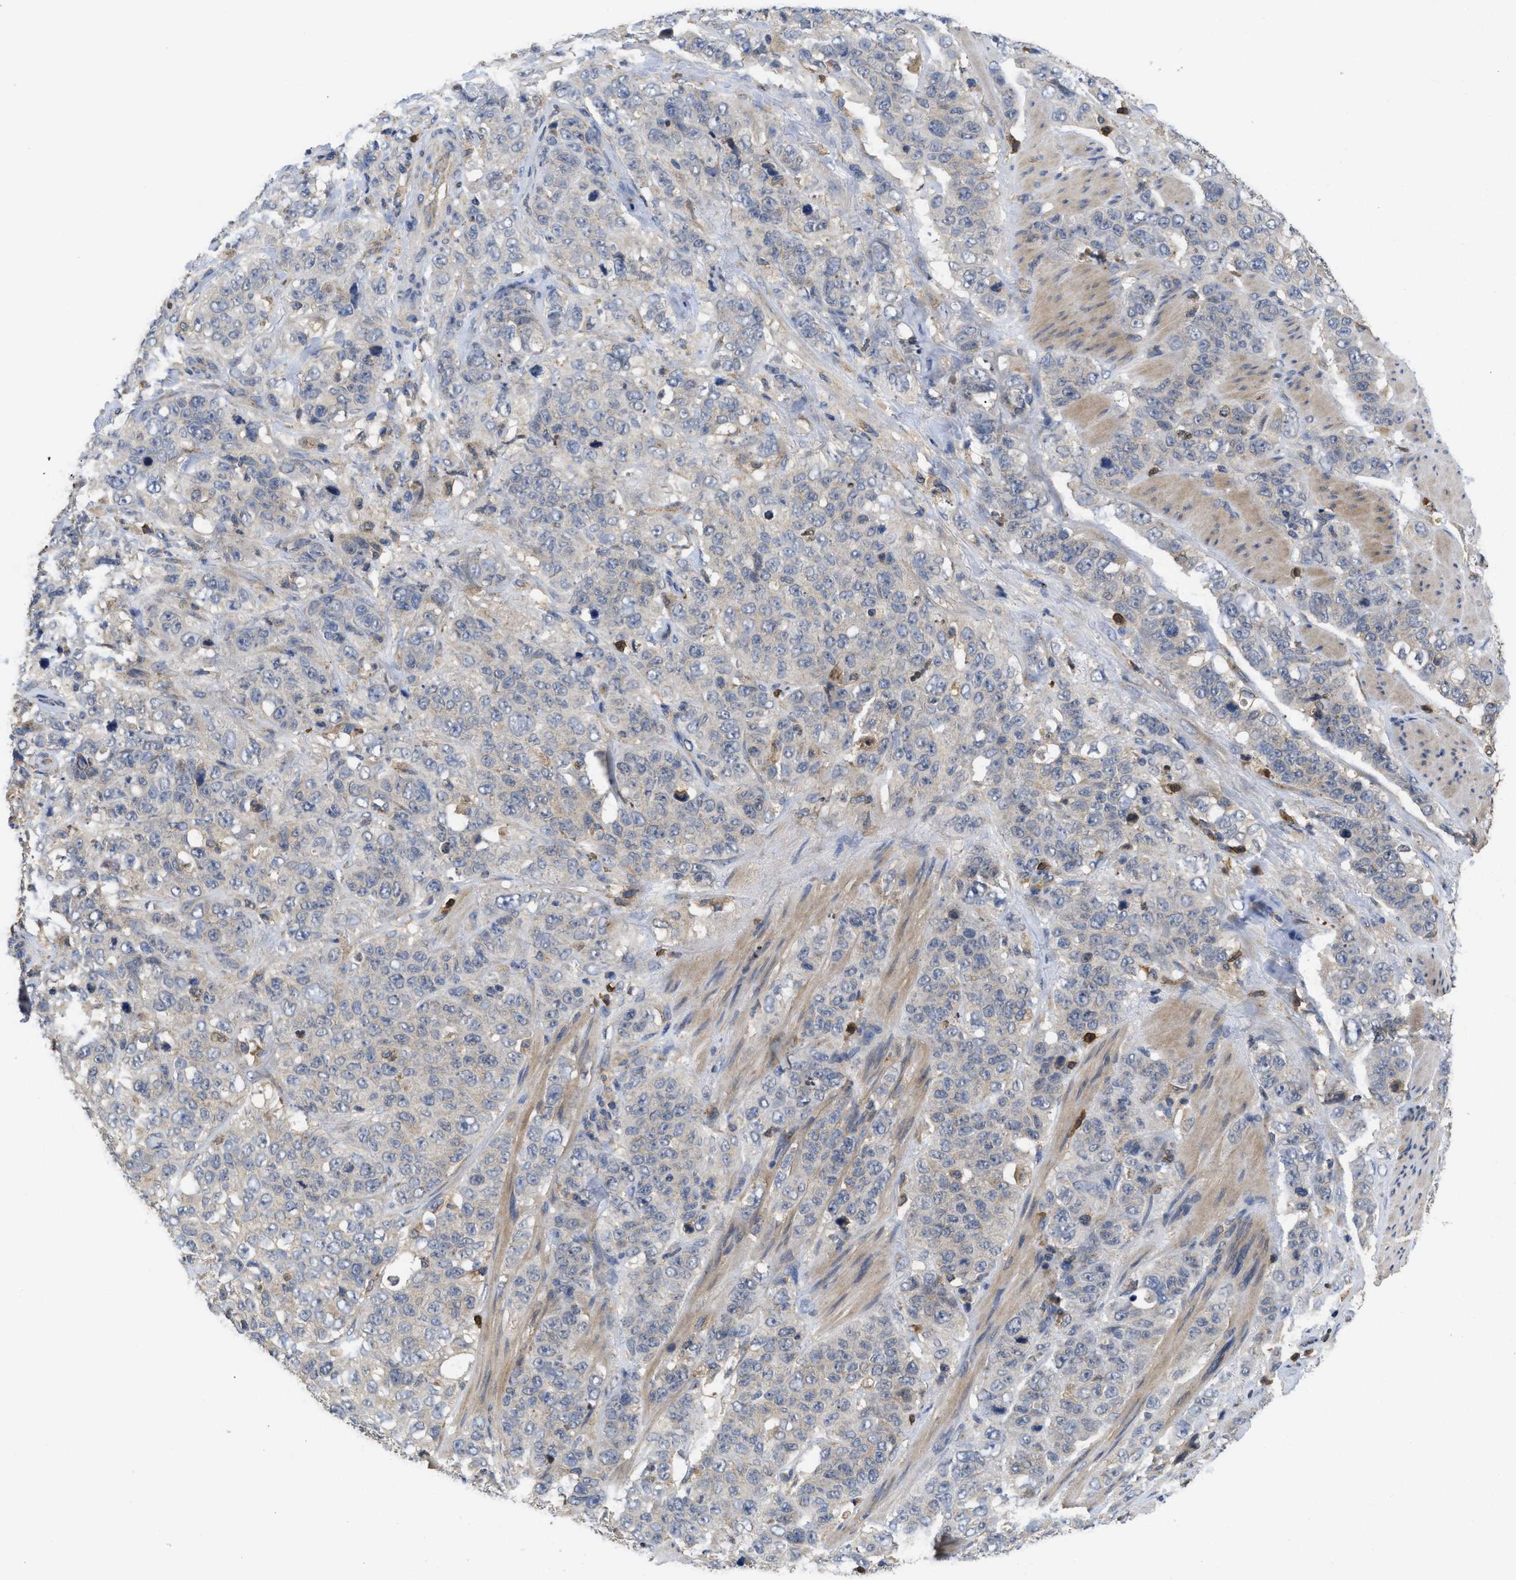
{"staining": {"intensity": "negative", "quantity": "none", "location": "none"}, "tissue": "stomach cancer", "cell_type": "Tumor cells", "image_type": "cancer", "snomed": [{"axis": "morphology", "description": "Adenocarcinoma, NOS"}, {"axis": "topography", "description": "Stomach"}], "caption": "Photomicrograph shows no protein positivity in tumor cells of stomach cancer (adenocarcinoma) tissue.", "gene": "RNF216", "patient": {"sex": "male", "age": 48}}